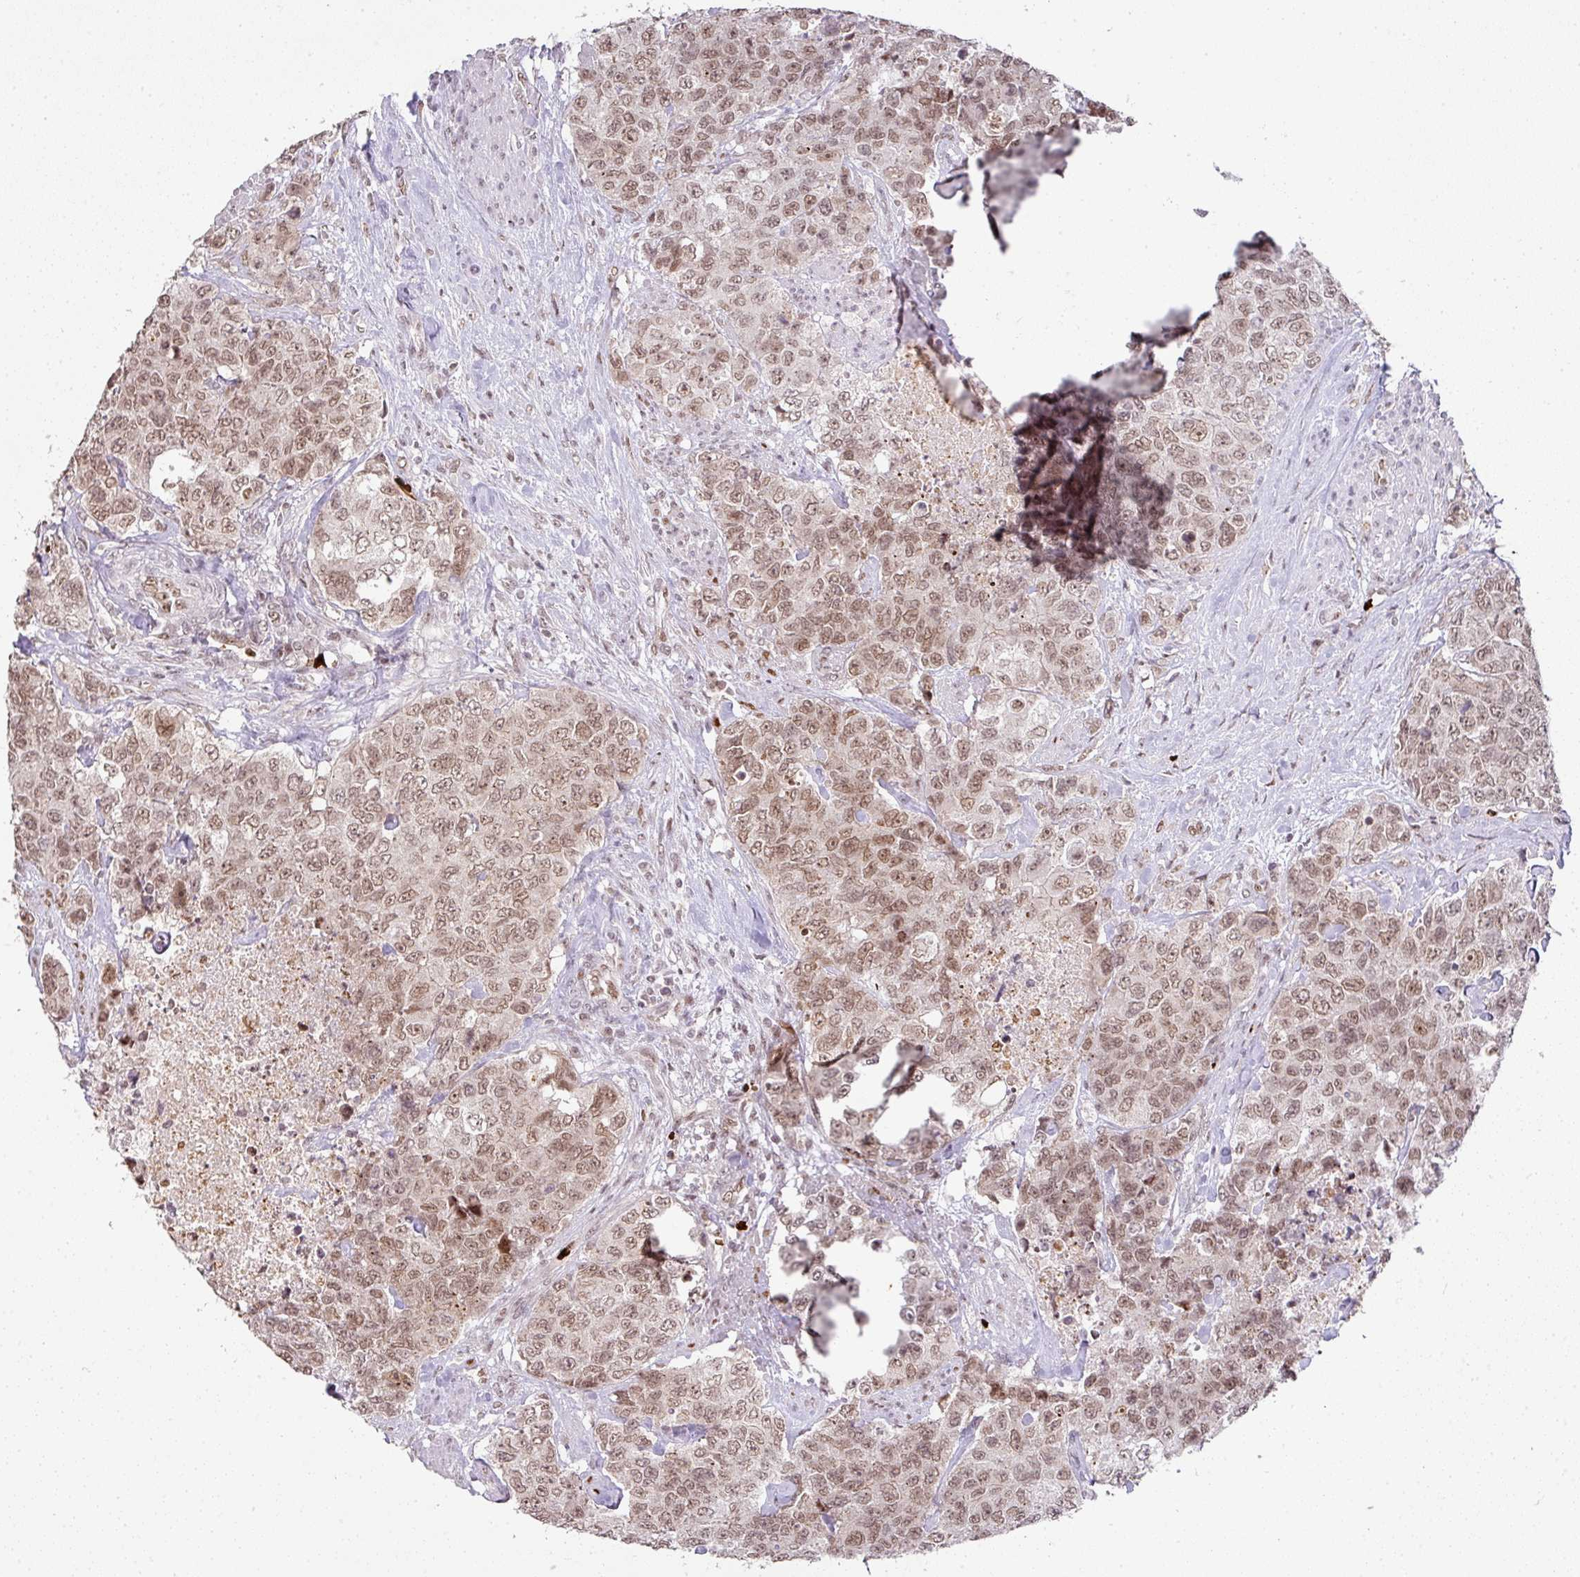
{"staining": {"intensity": "moderate", "quantity": ">75%", "location": "nuclear"}, "tissue": "urothelial cancer", "cell_type": "Tumor cells", "image_type": "cancer", "snomed": [{"axis": "morphology", "description": "Urothelial carcinoma, High grade"}, {"axis": "topography", "description": "Urinary bladder"}], "caption": "Immunohistochemical staining of human urothelial cancer reveals moderate nuclear protein positivity in approximately >75% of tumor cells.", "gene": "NEIL1", "patient": {"sex": "female", "age": 78}}